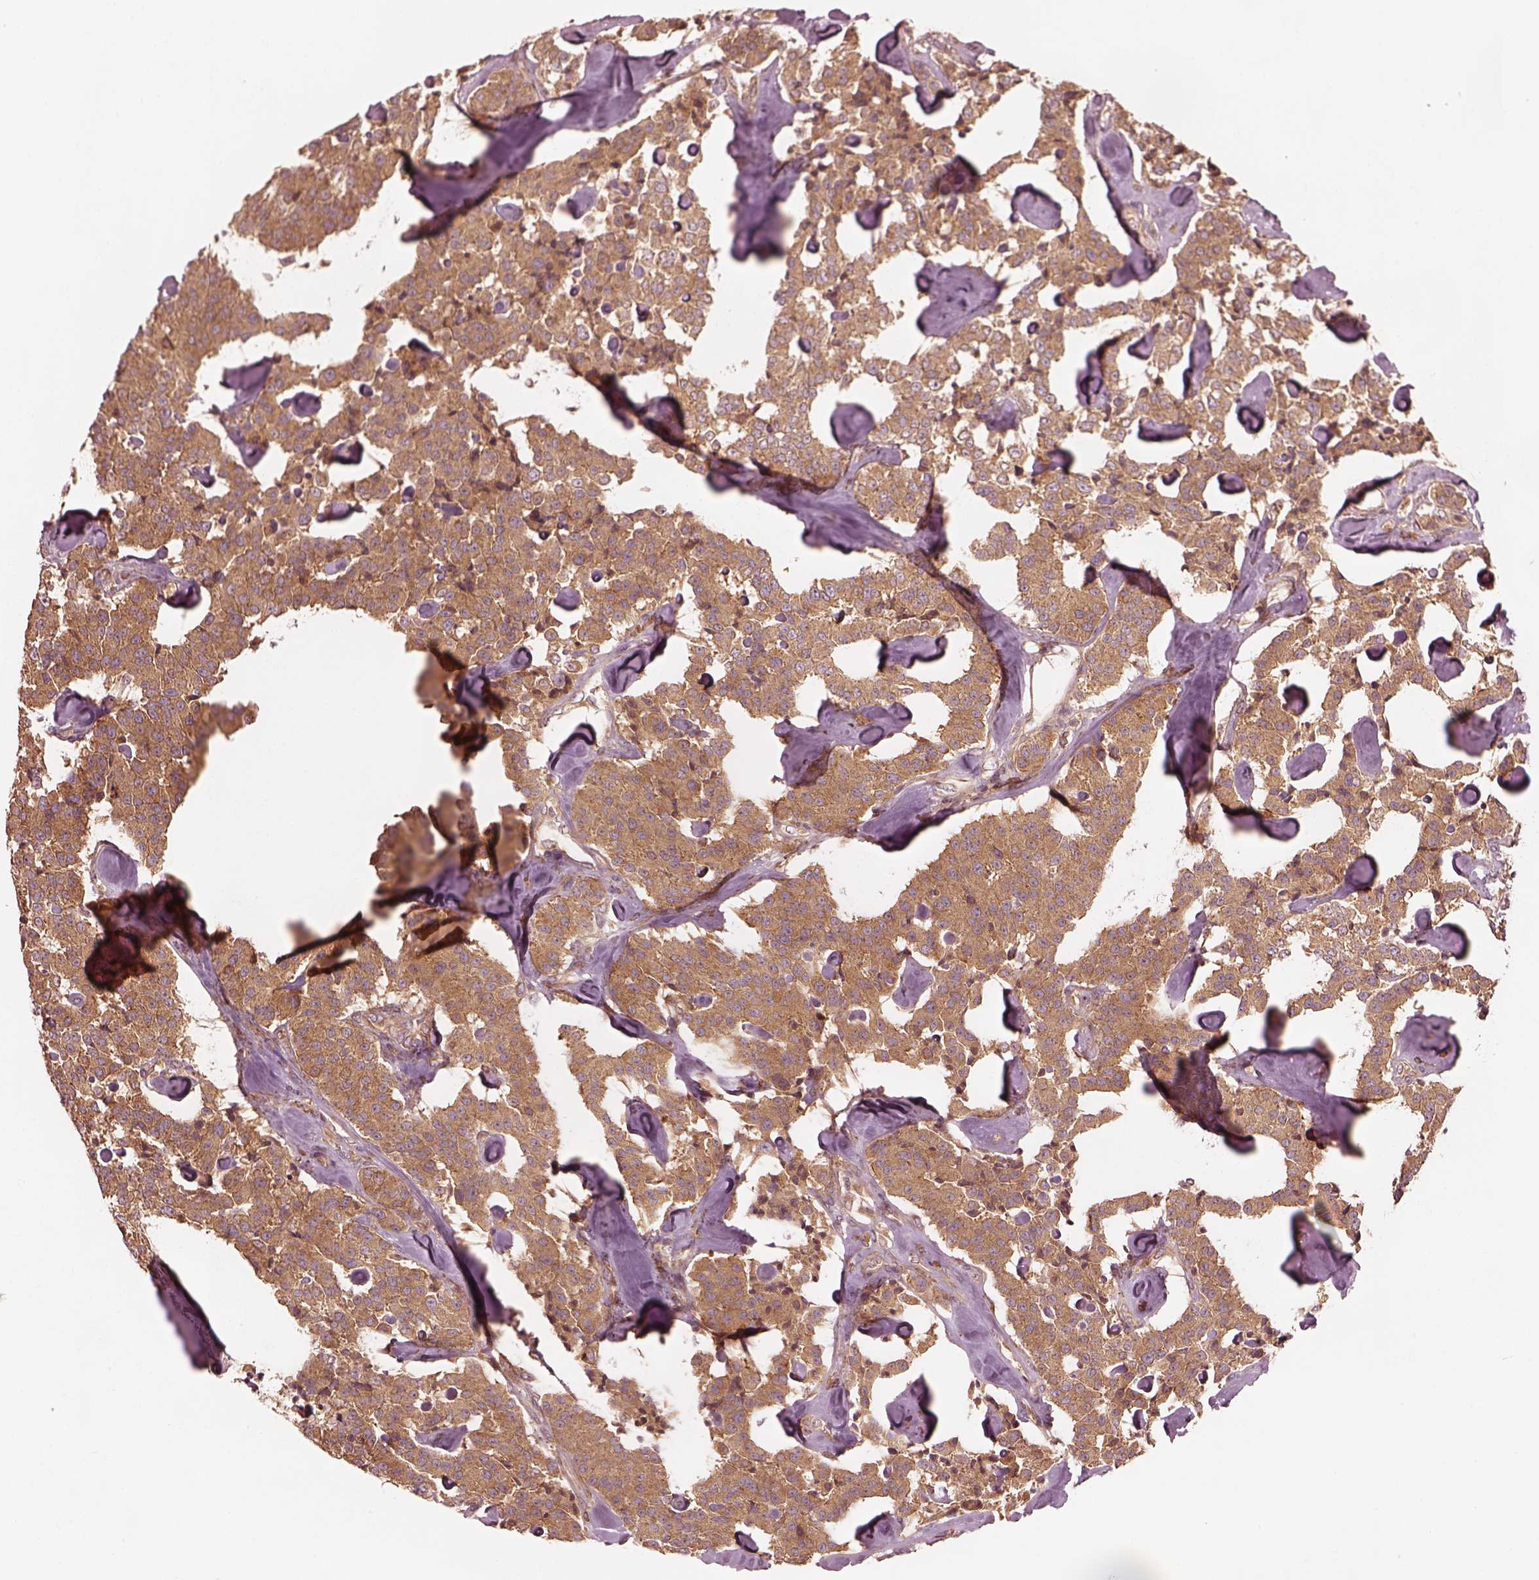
{"staining": {"intensity": "moderate", "quantity": ">75%", "location": "cytoplasmic/membranous"}, "tissue": "carcinoid", "cell_type": "Tumor cells", "image_type": "cancer", "snomed": [{"axis": "morphology", "description": "Carcinoid, malignant, NOS"}, {"axis": "topography", "description": "Pancreas"}], "caption": "The immunohistochemical stain shows moderate cytoplasmic/membranous expression in tumor cells of carcinoid (malignant) tissue.", "gene": "PIK3R2", "patient": {"sex": "male", "age": 41}}